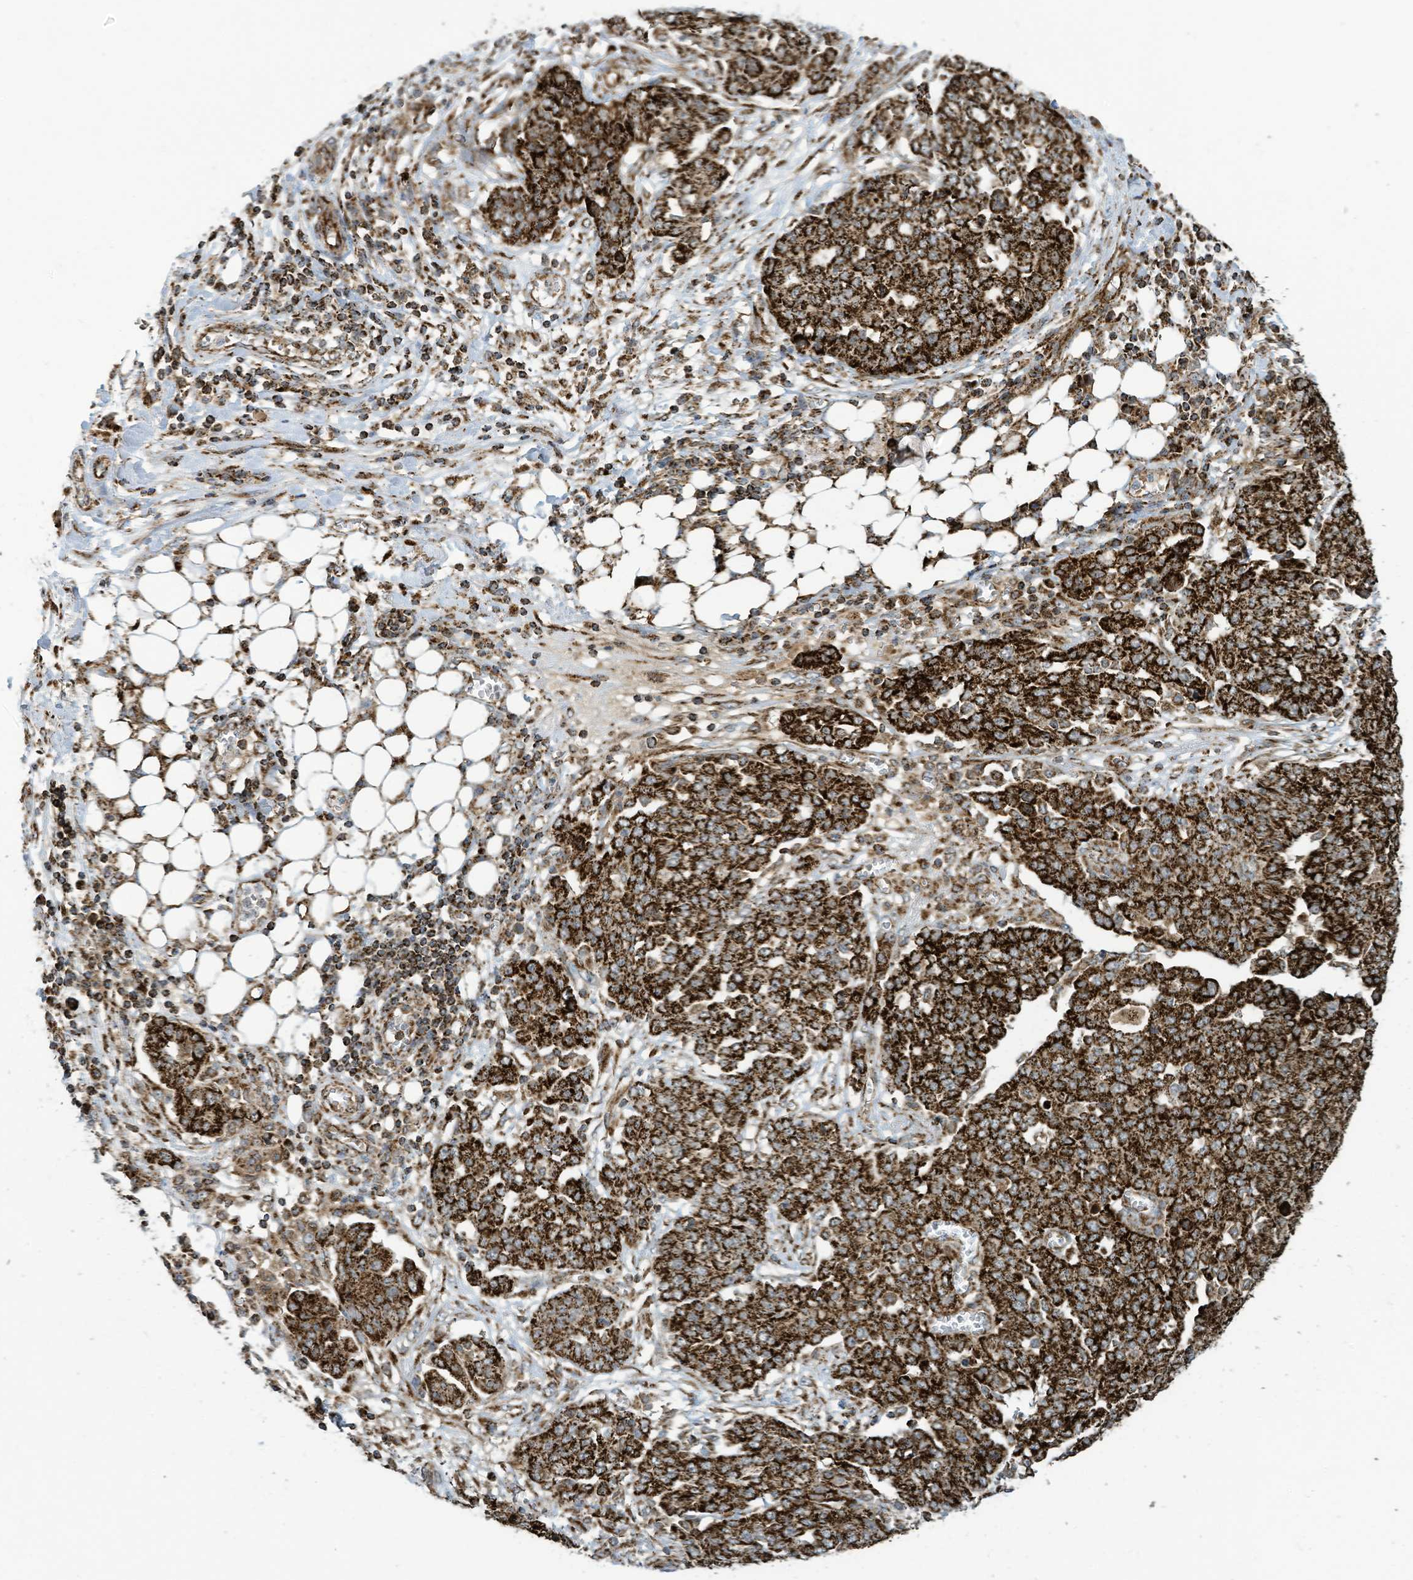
{"staining": {"intensity": "strong", "quantity": ">75%", "location": "cytoplasmic/membranous"}, "tissue": "ovarian cancer", "cell_type": "Tumor cells", "image_type": "cancer", "snomed": [{"axis": "morphology", "description": "Cystadenocarcinoma, serous, NOS"}, {"axis": "topography", "description": "Soft tissue"}, {"axis": "topography", "description": "Ovary"}], "caption": "Human ovarian cancer (serous cystadenocarcinoma) stained for a protein (brown) shows strong cytoplasmic/membranous positive expression in approximately >75% of tumor cells.", "gene": "COX10", "patient": {"sex": "female", "age": 57}}